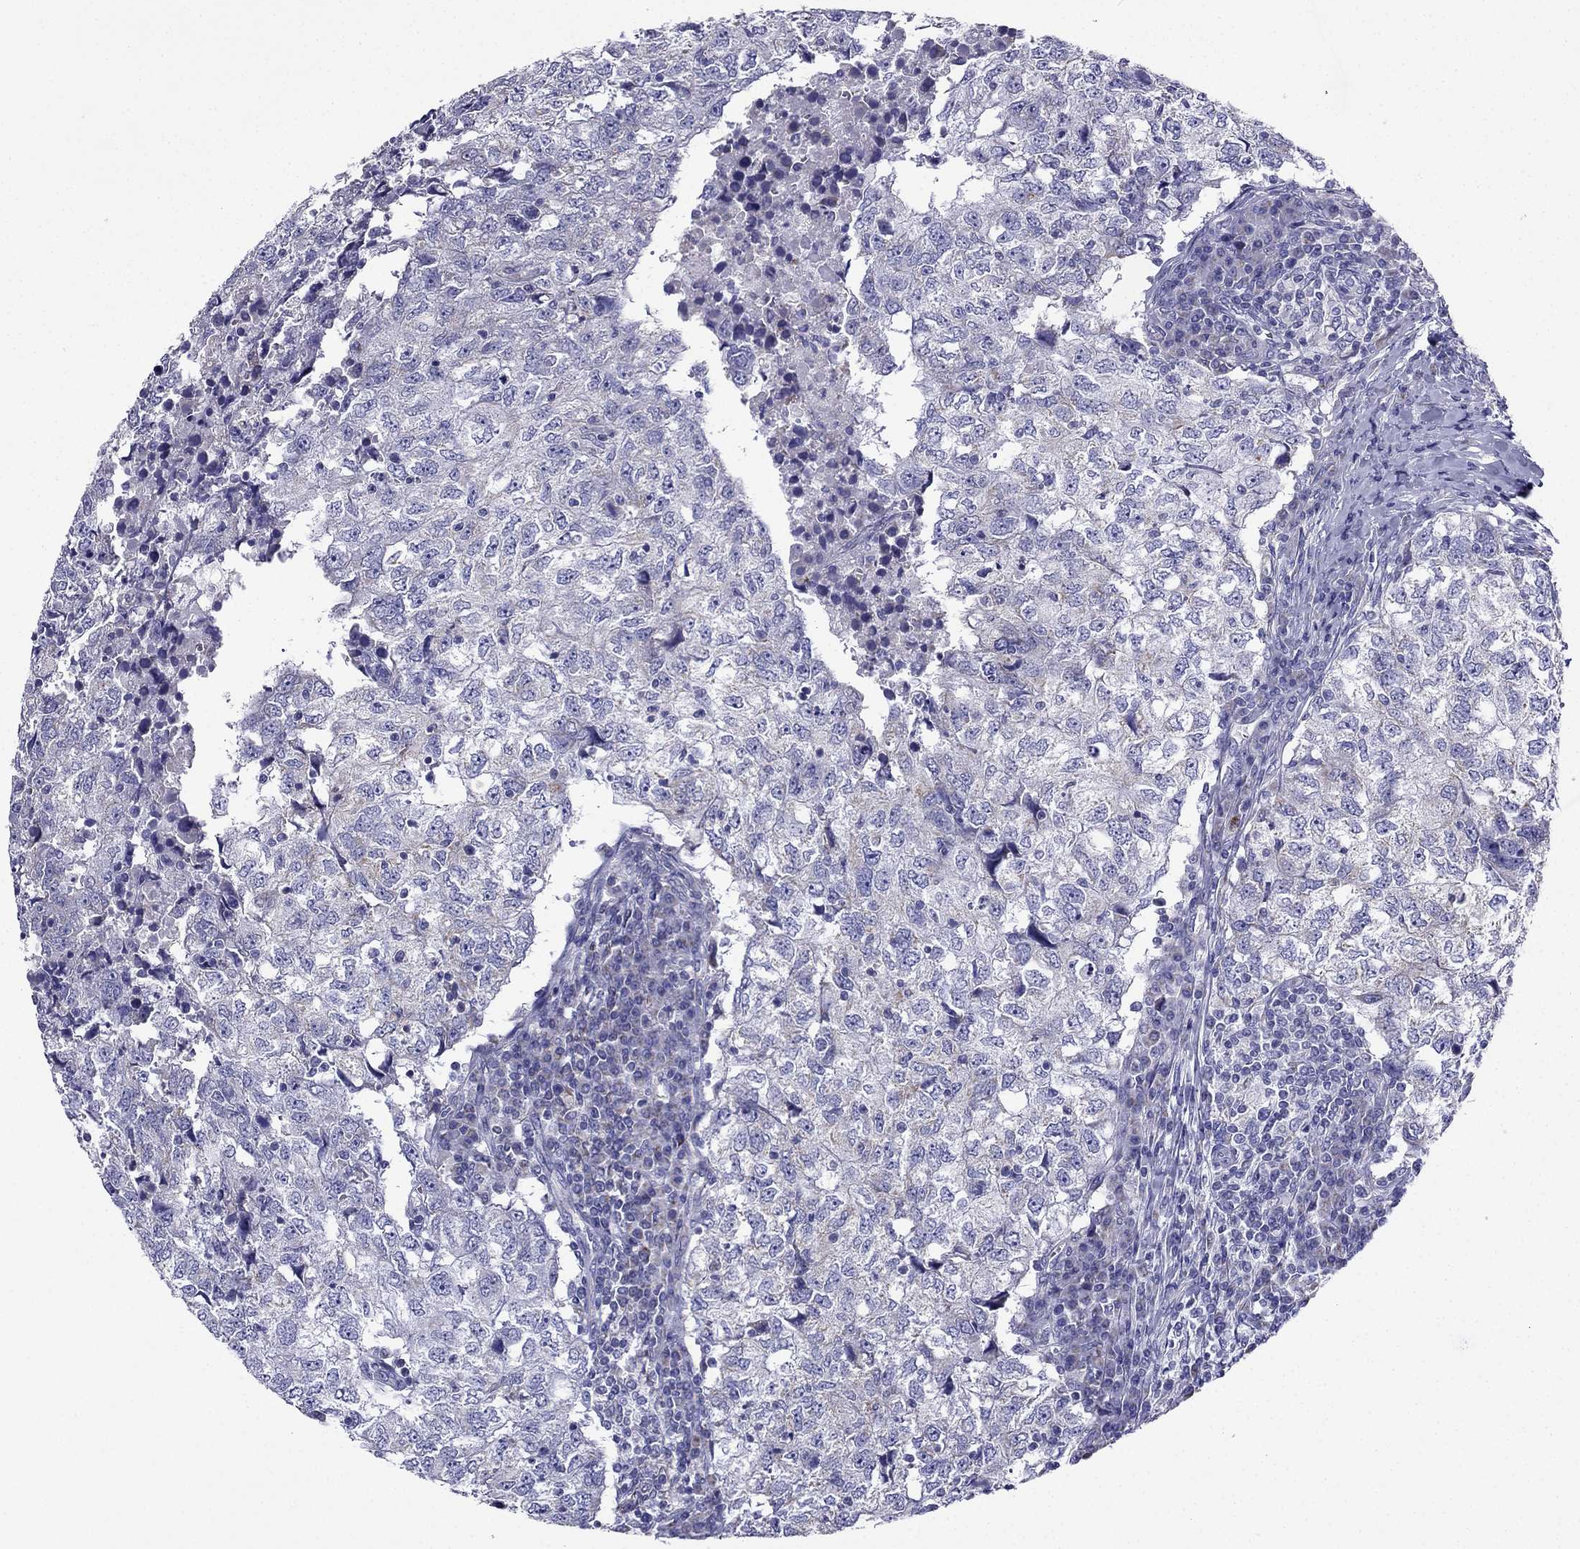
{"staining": {"intensity": "negative", "quantity": "none", "location": "none"}, "tissue": "breast cancer", "cell_type": "Tumor cells", "image_type": "cancer", "snomed": [{"axis": "morphology", "description": "Duct carcinoma"}, {"axis": "topography", "description": "Breast"}], "caption": "Immunohistochemical staining of breast invasive ductal carcinoma reveals no significant expression in tumor cells. (Brightfield microscopy of DAB (3,3'-diaminobenzidine) immunohistochemistry (IHC) at high magnification).", "gene": "KIF5A", "patient": {"sex": "female", "age": 30}}